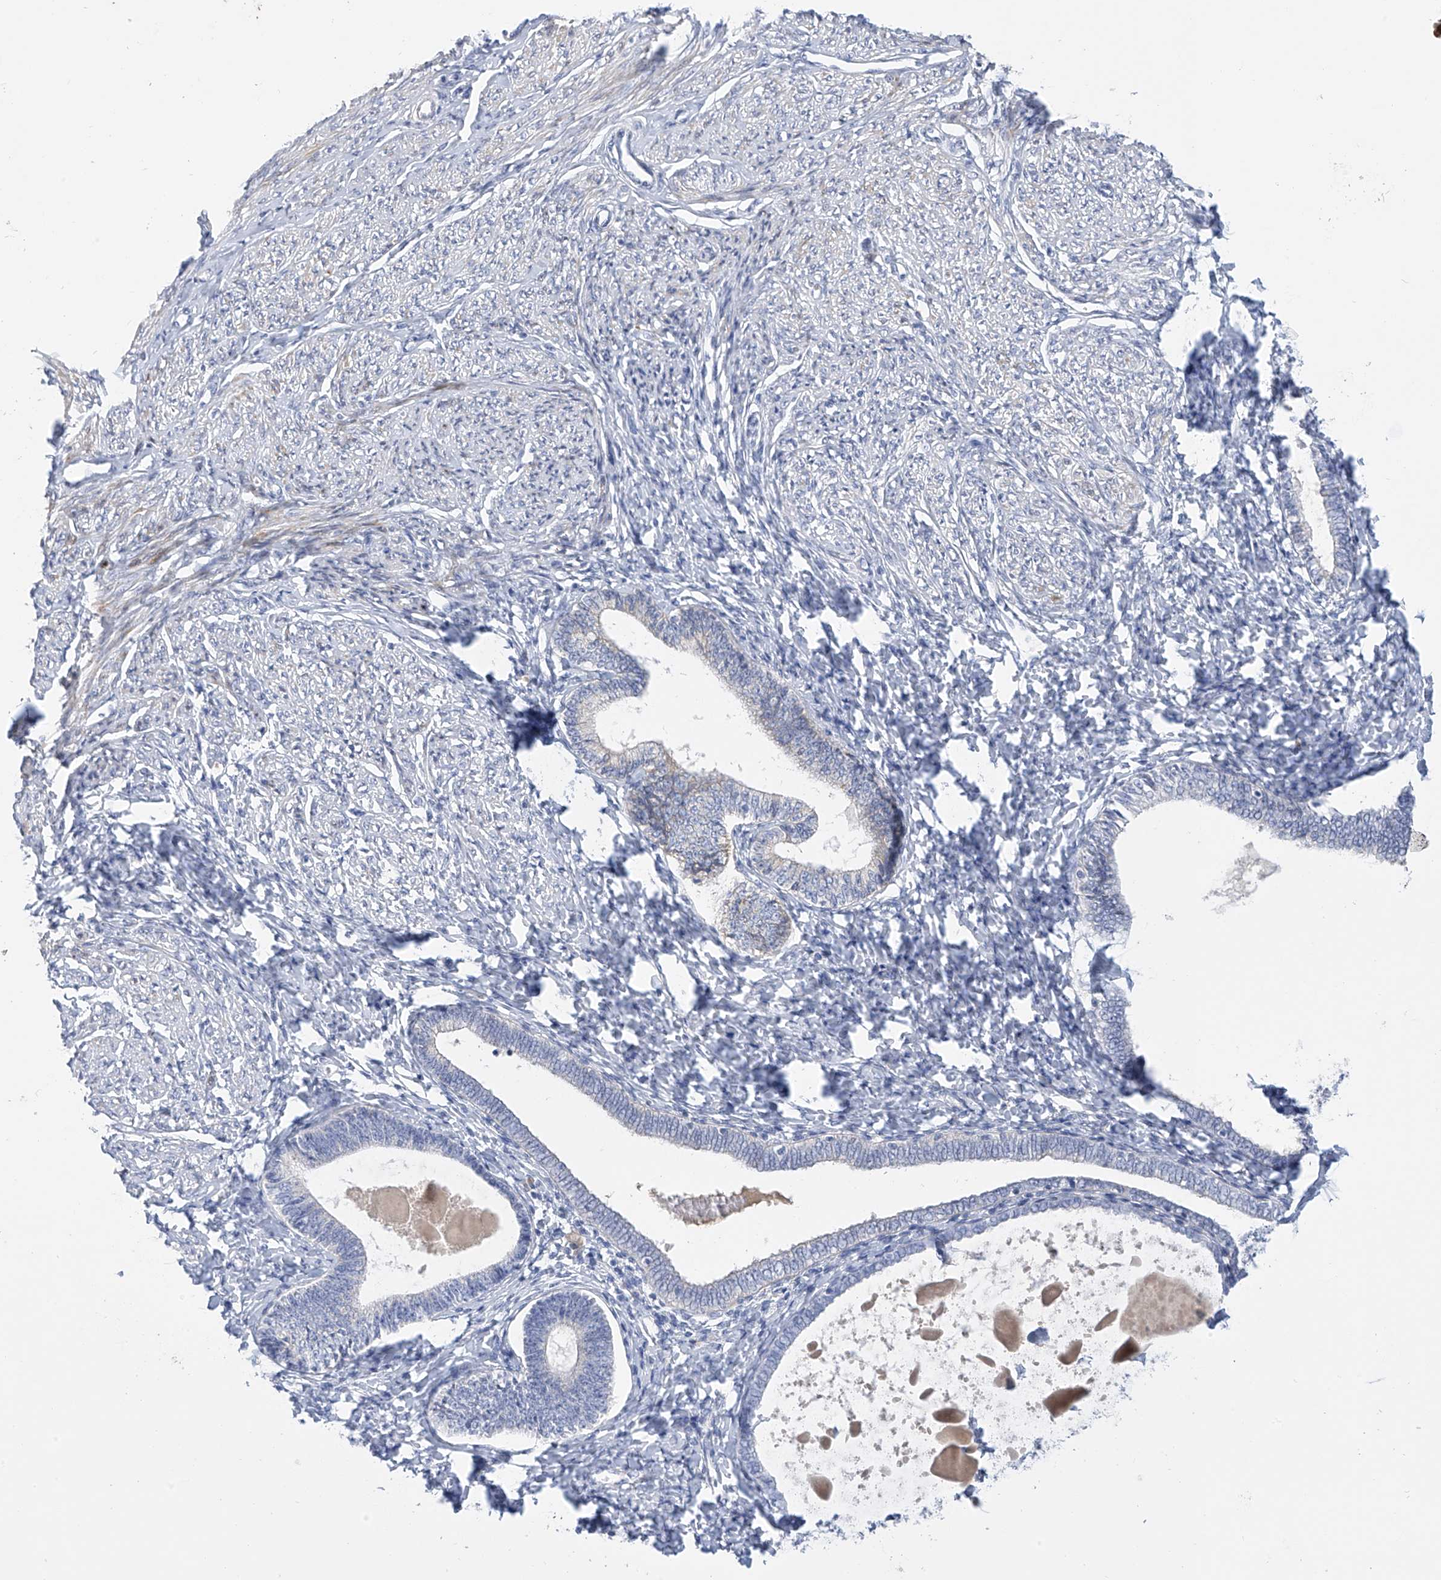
{"staining": {"intensity": "negative", "quantity": "none", "location": "none"}, "tissue": "endometrium", "cell_type": "Cells in endometrial stroma", "image_type": "normal", "snomed": [{"axis": "morphology", "description": "Normal tissue, NOS"}, {"axis": "topography", "description": "Endometrium"}], "caption": "Endometrium stained for a protein using immunohistochemistry shows no expression cells in endometrial stroma.", "gene": "SLCO4A1", "patient": {"sex": "female", "age": 72}}